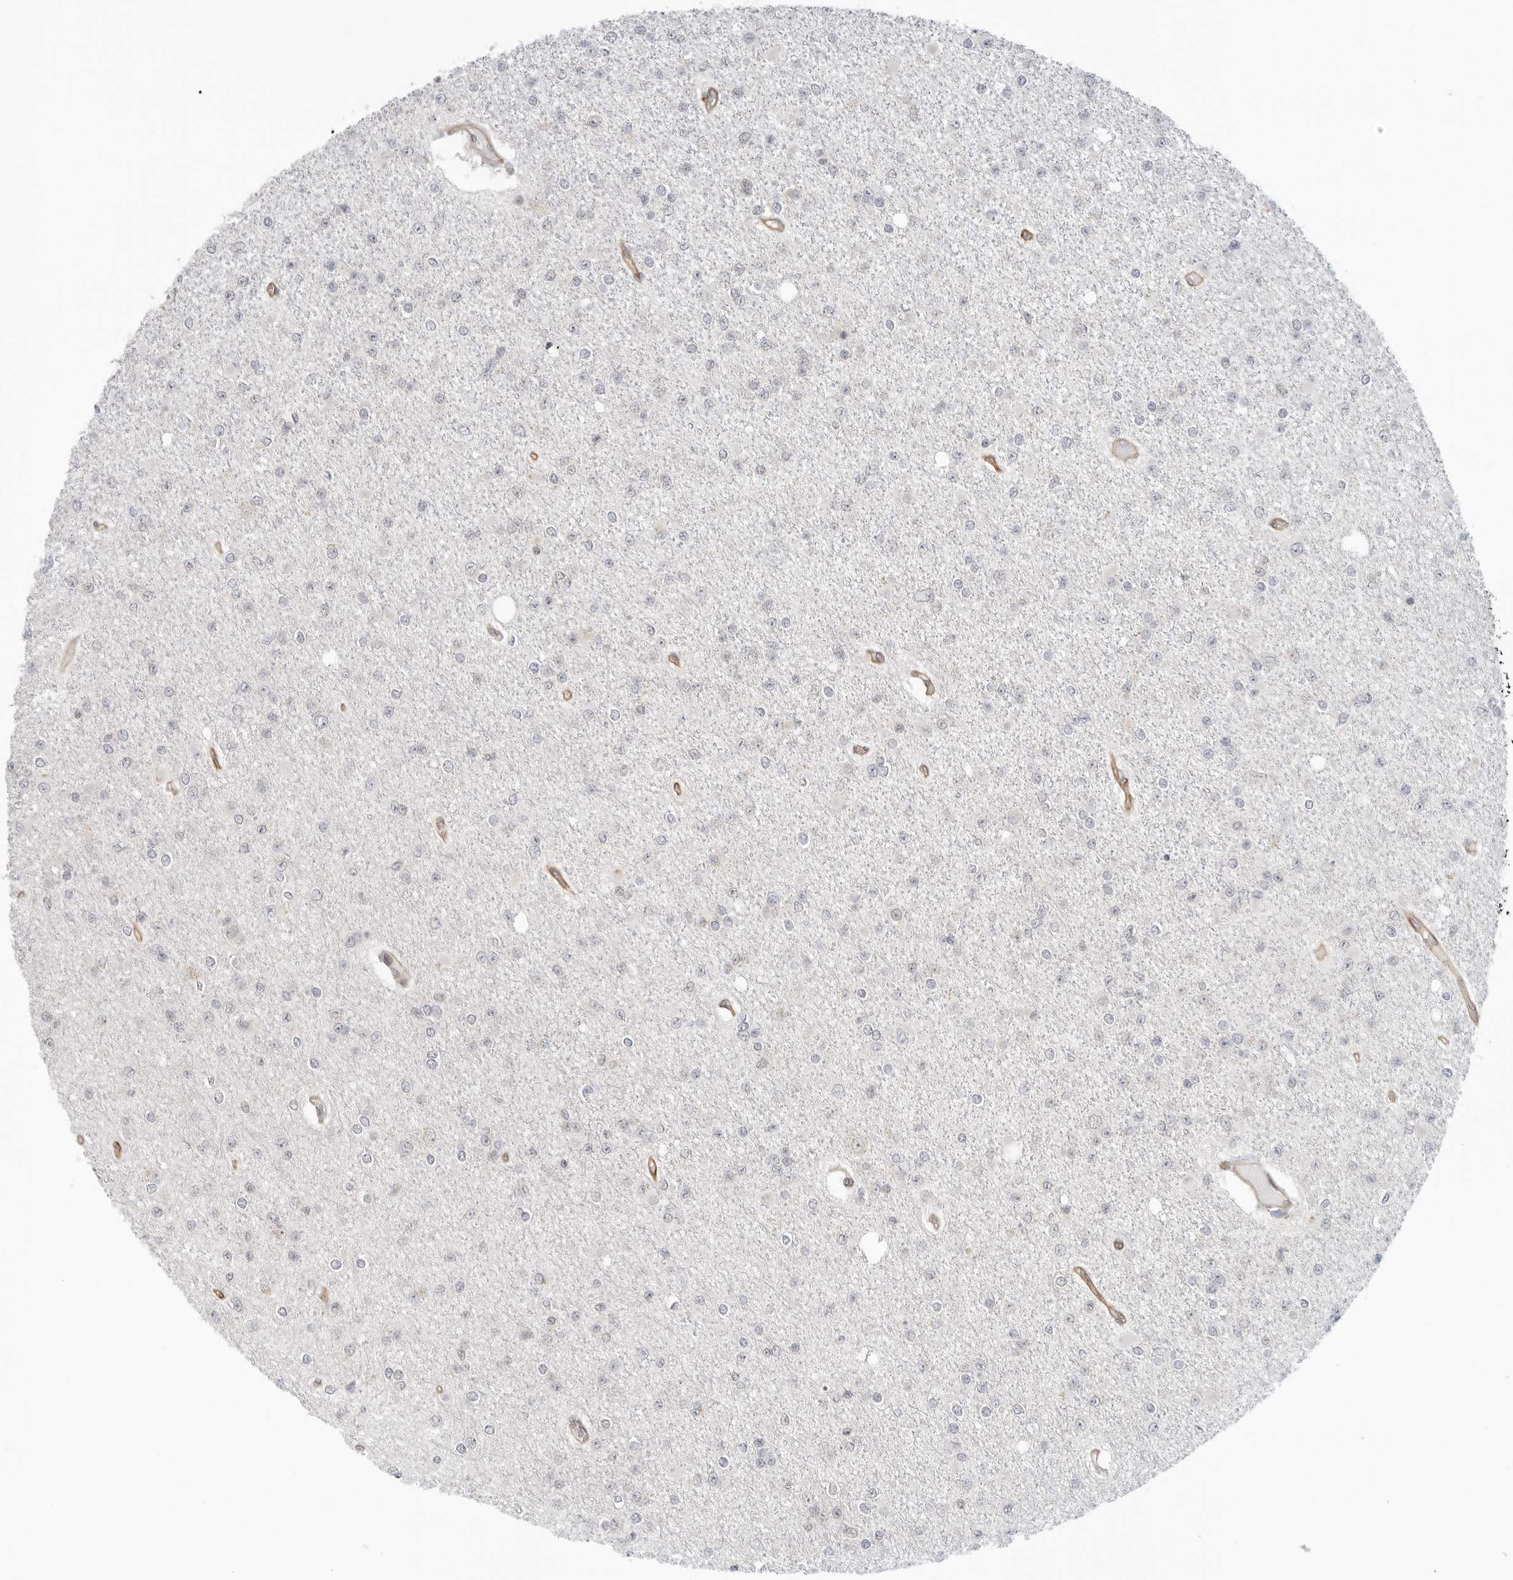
{"staining": {"intensity": "negative", "quantity": "none", "location": "none"}, "tissue": "glioma", "cell_type": "Tumor cells", "image_type": "cancer", "snomed": [{"axis": "morphology", "description": "Glioma, malignant, Low grade"}, {"axis": "topography", "description": "Brain"}], "caption": "Tumor cells show no significant positivity in glioma. Nuclei are stained in blue.", "gene": "SUGCT", "patient": {"sex": "female", "age": 22}}